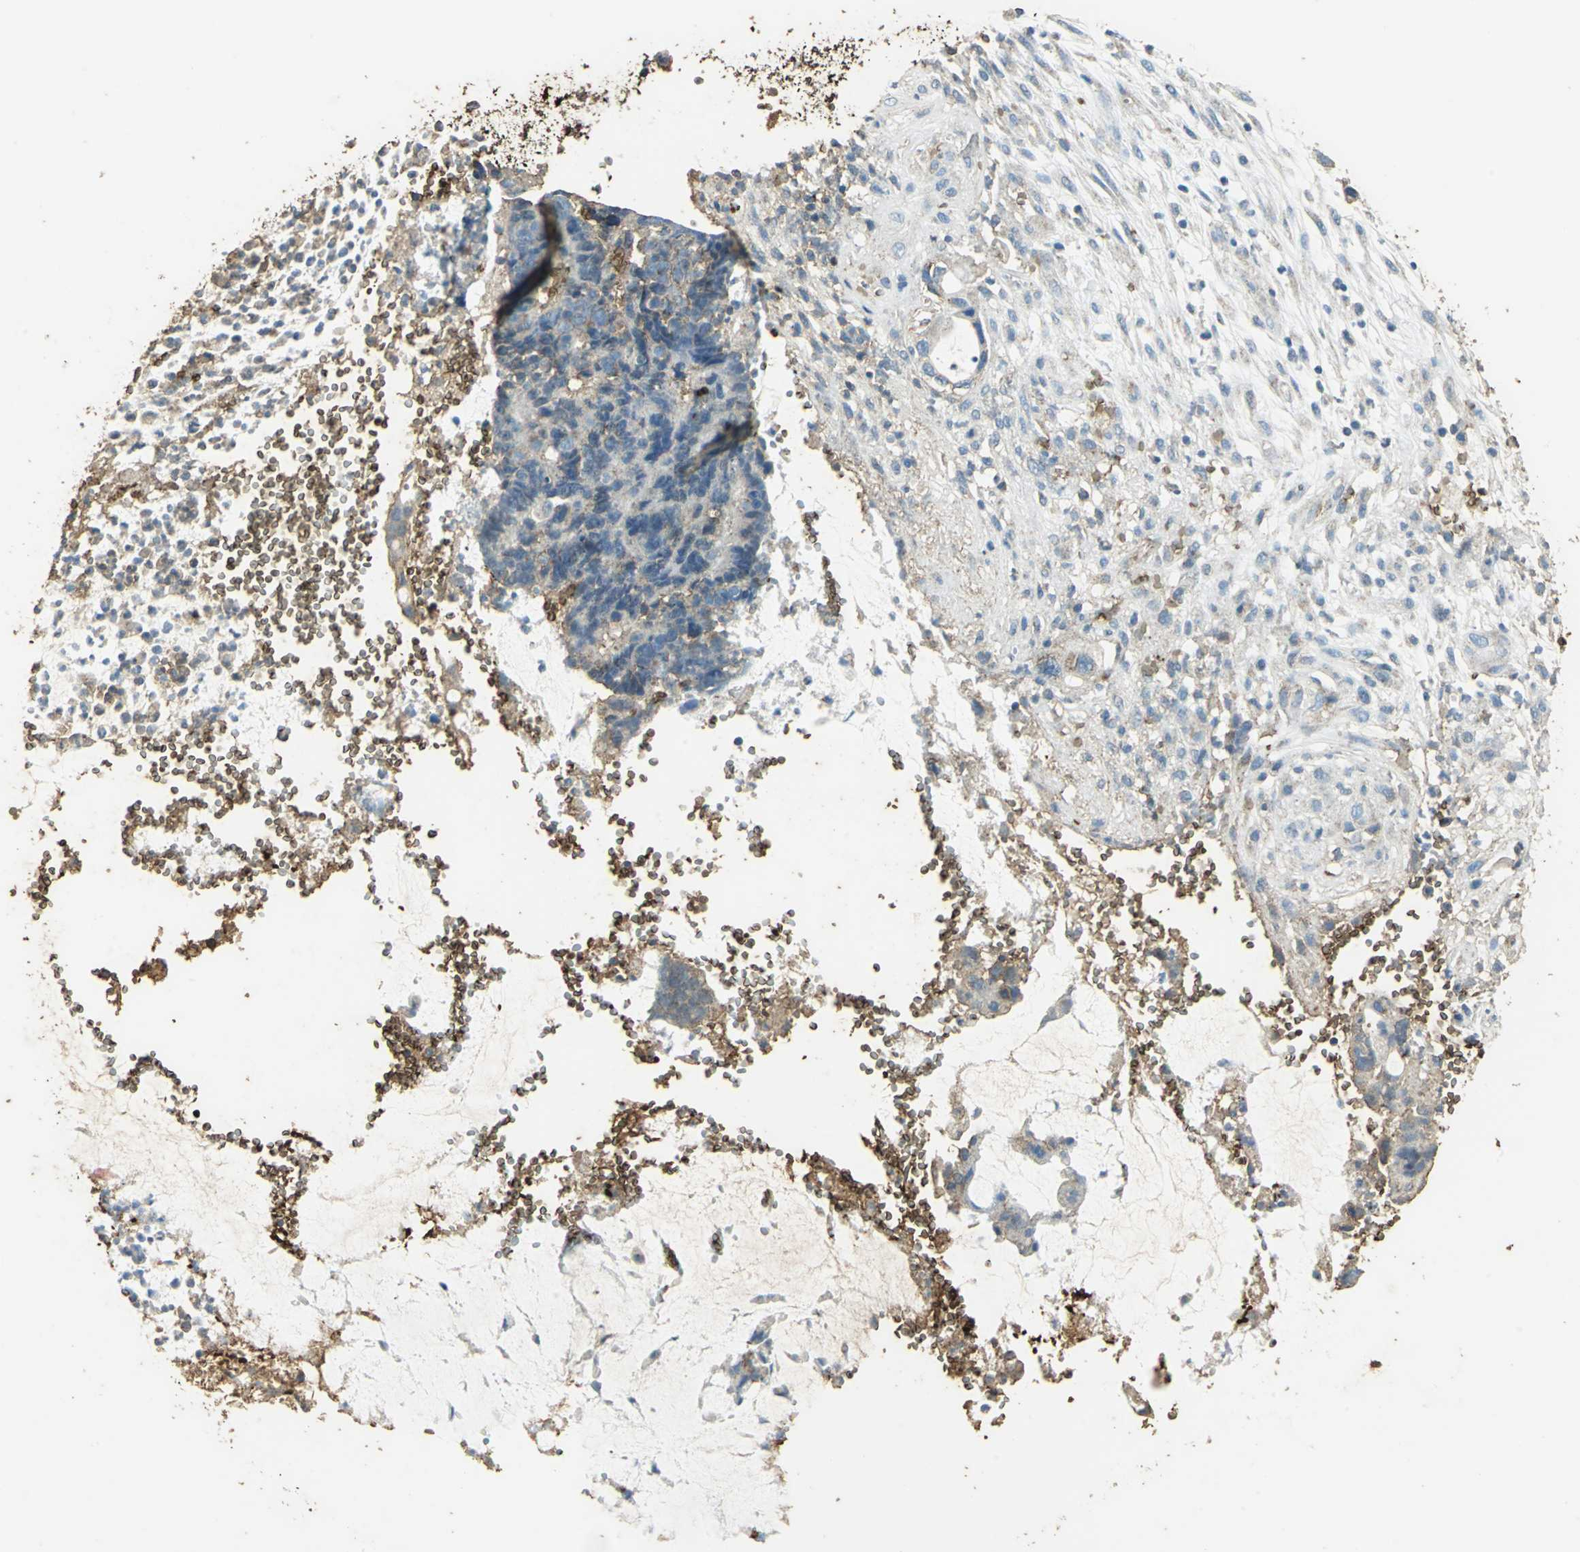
{"staining": {"intensity": "weak", "quantity": ">75%", "location": "cytoplasmic/membranous"}, "tissue": "colorectal cancer", "cell_type": "Tumor cells", "image_type": "cancer", "snomed": [{"axis": "morphology", "description": "Adenocarcinoma, NOS"}, {"axis": "topography", "description": "Colon"}], "caption": "Protein expression by immunohistochemistry demonstrates weak cytoplasmic/membranous positivity in approximately >75% of tumor cells in colorectal adenocarcinoma.", "gene": "TRAPPC2", "patient": {"sex": "female", "age": 57}}